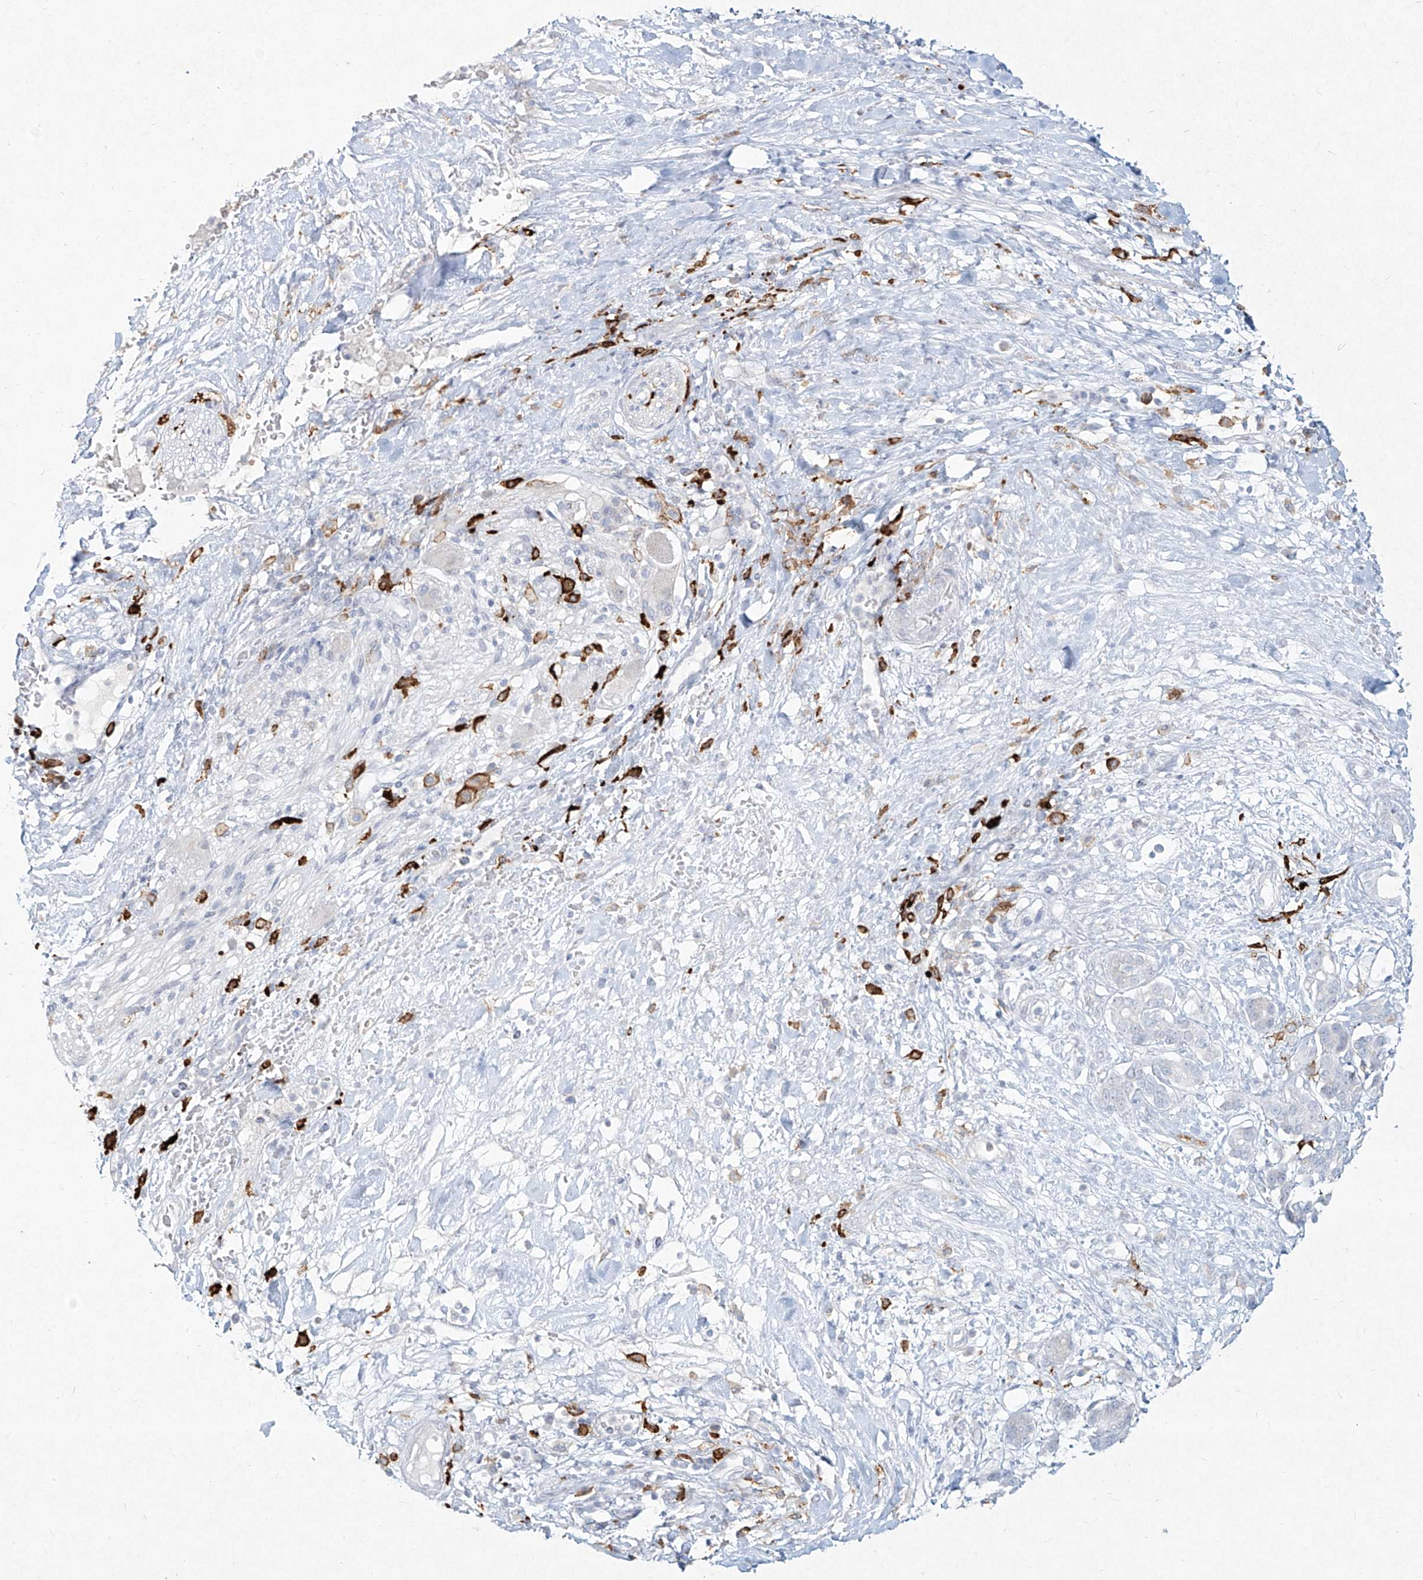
{"staining": {"intensity": "negative", "quantity": "none", "location": "none"}, "tissue": "pancreatic cancer", "cell_type": "Tumor cells", "image_type": "cancer", "snomed": [{"axis": "morphology", "description": "Adenocarcinoma, NOS"}, {"axis": "topography", "description": "Pancreas"}], "caption": "Photomicrograph shows no significant protein expression in tumor cells of pancreatic adenocarcinoma.", "gene": "CD209", "patient": {"sex": "female", "age": 56}}